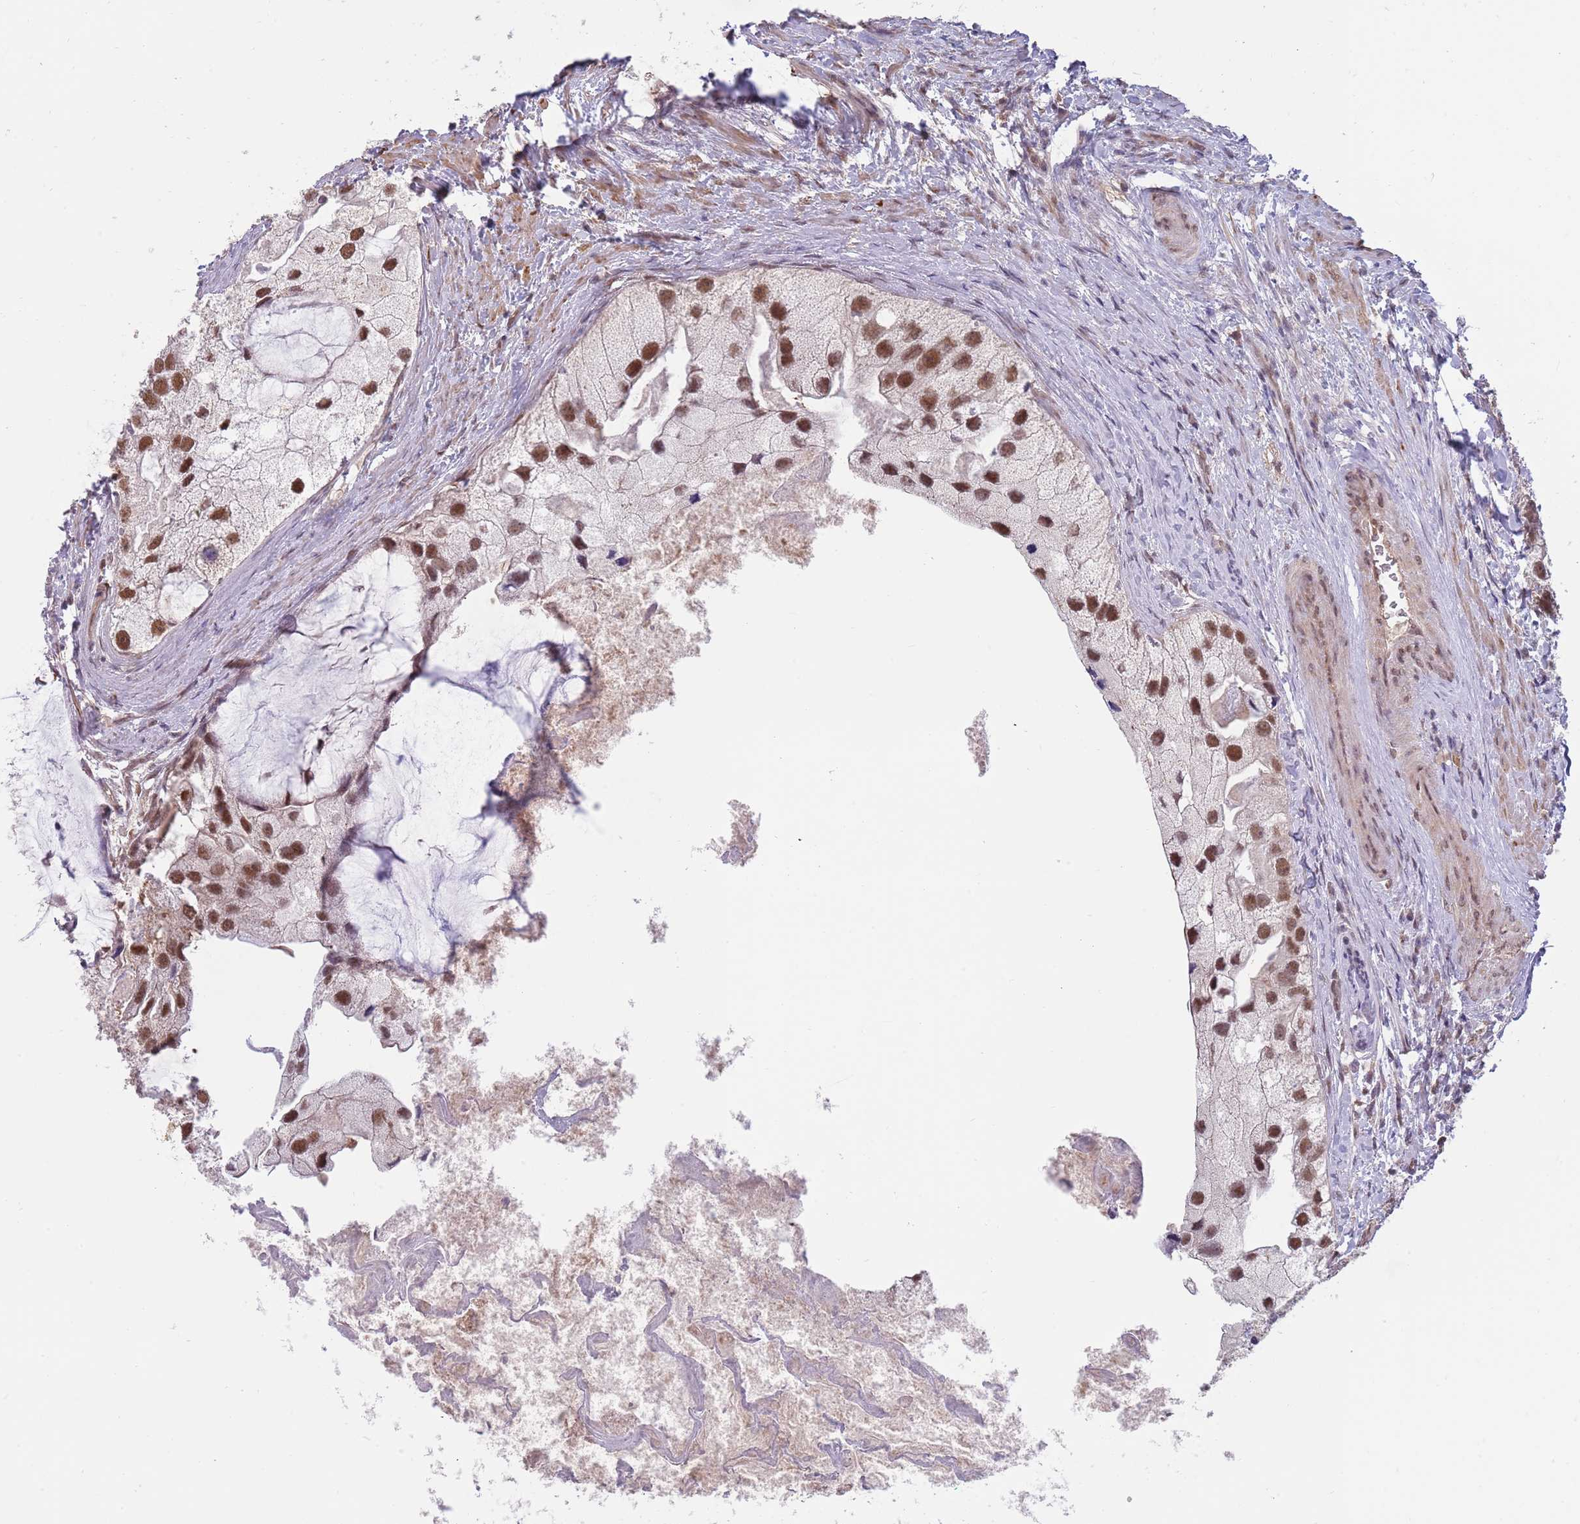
{"staining": {"intensity": "moderate", "quantity": ">75%", "location": "nuclear"}, "tissue": "prostate cancer", "cell_type": "Tumor cells", "image_type": "cancer", "snomed": [{"axis": "morphology", "description": "Adenocarcinoma, High grade"}, {"axis": "topography", "description": "Prostate"}], "caption": "Human prostate cancer stained with a protein marker displays moderate staining in tumor cells.", "gene": "ZBTB7A", "patient": {"sex": "male", "age": 62}}